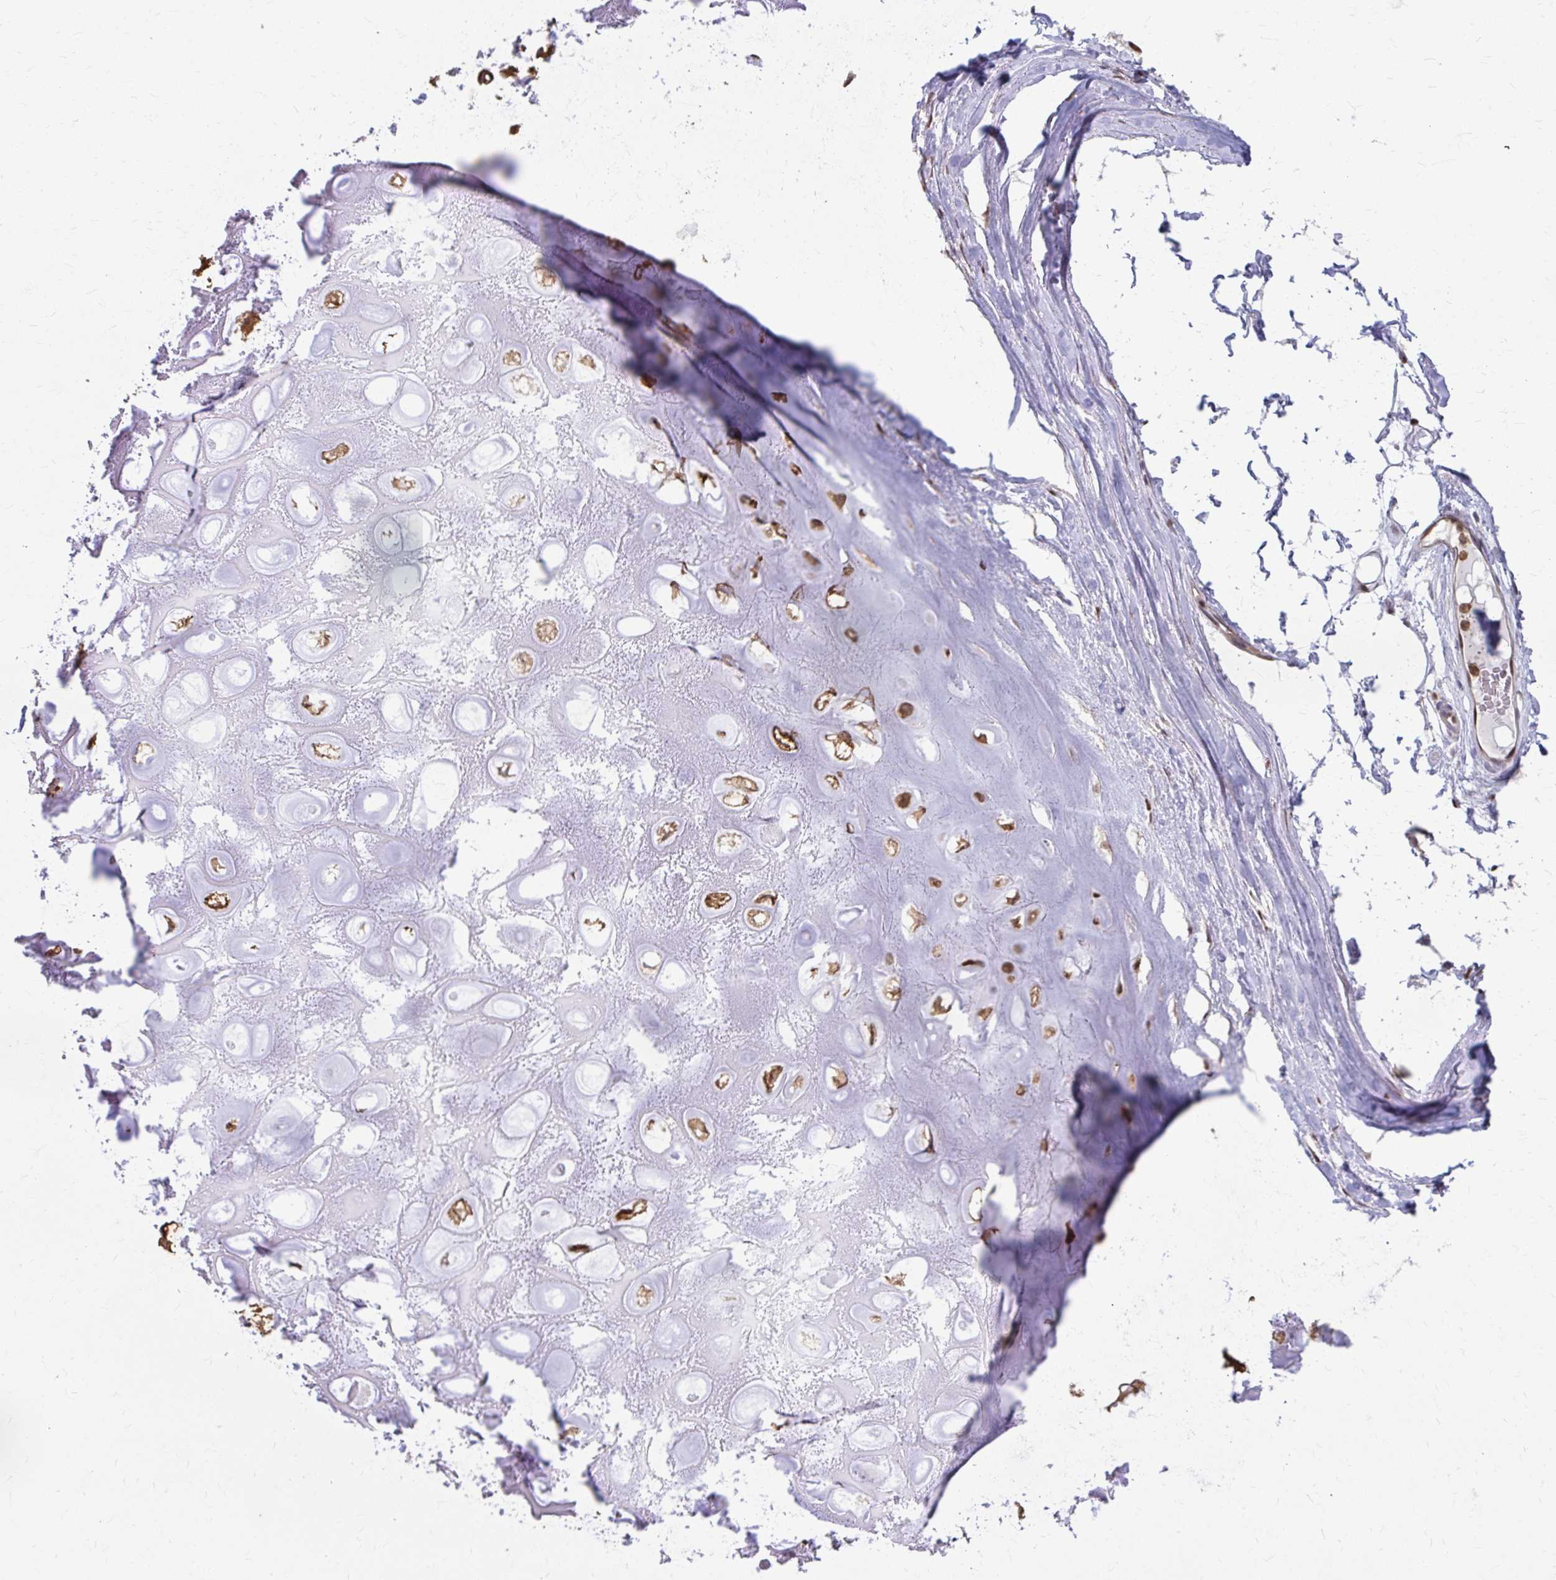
{"staining": {"intensity": "moderate", "quantity": "25%-75%", "location": "cytoplasmic/membranous,nuclear"}, "tissue": "soft tissue", "cell_type": "Chondrocytes", "image_type": "normal", "snomed": [{"axis": "morphology", "description": "Normal tissue, NOS"}, {"axis": "topography", "description": "Lymph node"}, {"axis": "topography", "description": "Cartilage tissue"}, {"axis": "topography", "description": "Nasopharynx"}], "caption": "Brown immunohistochemical staining in unremarkable human soft tissue displays moderate cytoplasmic/membranous,nuclear staining in about 25%-75% of chondrocytes. (DAB (3,3'-diaminobenzidine) IHC, brown staining for protein, blue staining for nuclei).", "gene": "ING4", "patient": {"sex": "male", "age": 63}}